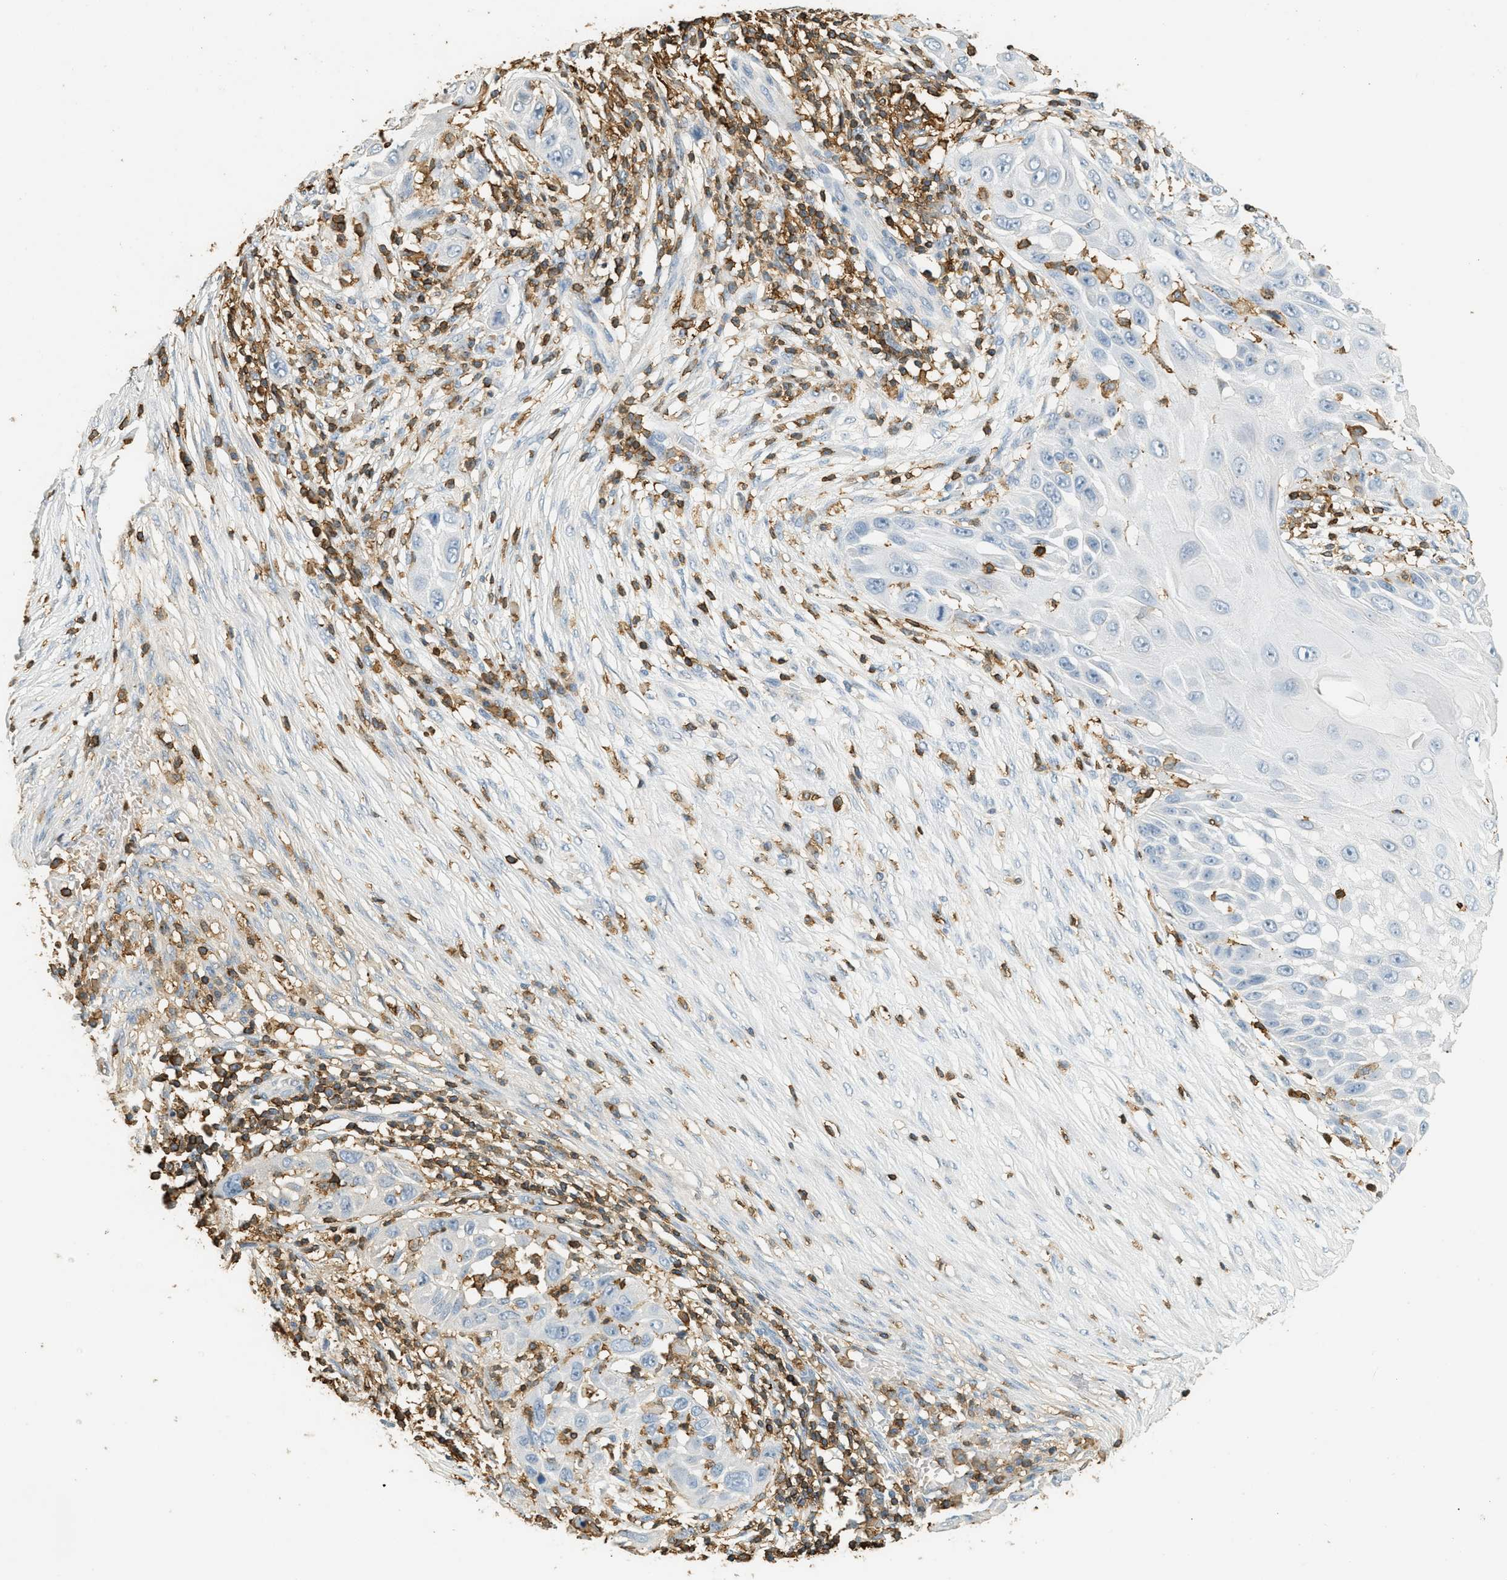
{"staining": {"intensity": "negative", "quantity": "none", "location": "none"}, "tissue": "skin cancer", "cell_type": "Tumor cells", "image_type": "cancer", "snomed": [{"axis": "morphology", "description": "Squamous cell carcinoma, NOS"}, {"axis": "topography", "description": "Skin"}], "caption": "Immunohistochemistry histopathology image of neoplastic tissue: human skin squamous cell carcinoma stained with DAB shows no significant protein expression in tumor cells.", "gene": "LSP1", "patient": {"sex": "female", "age": 44}}